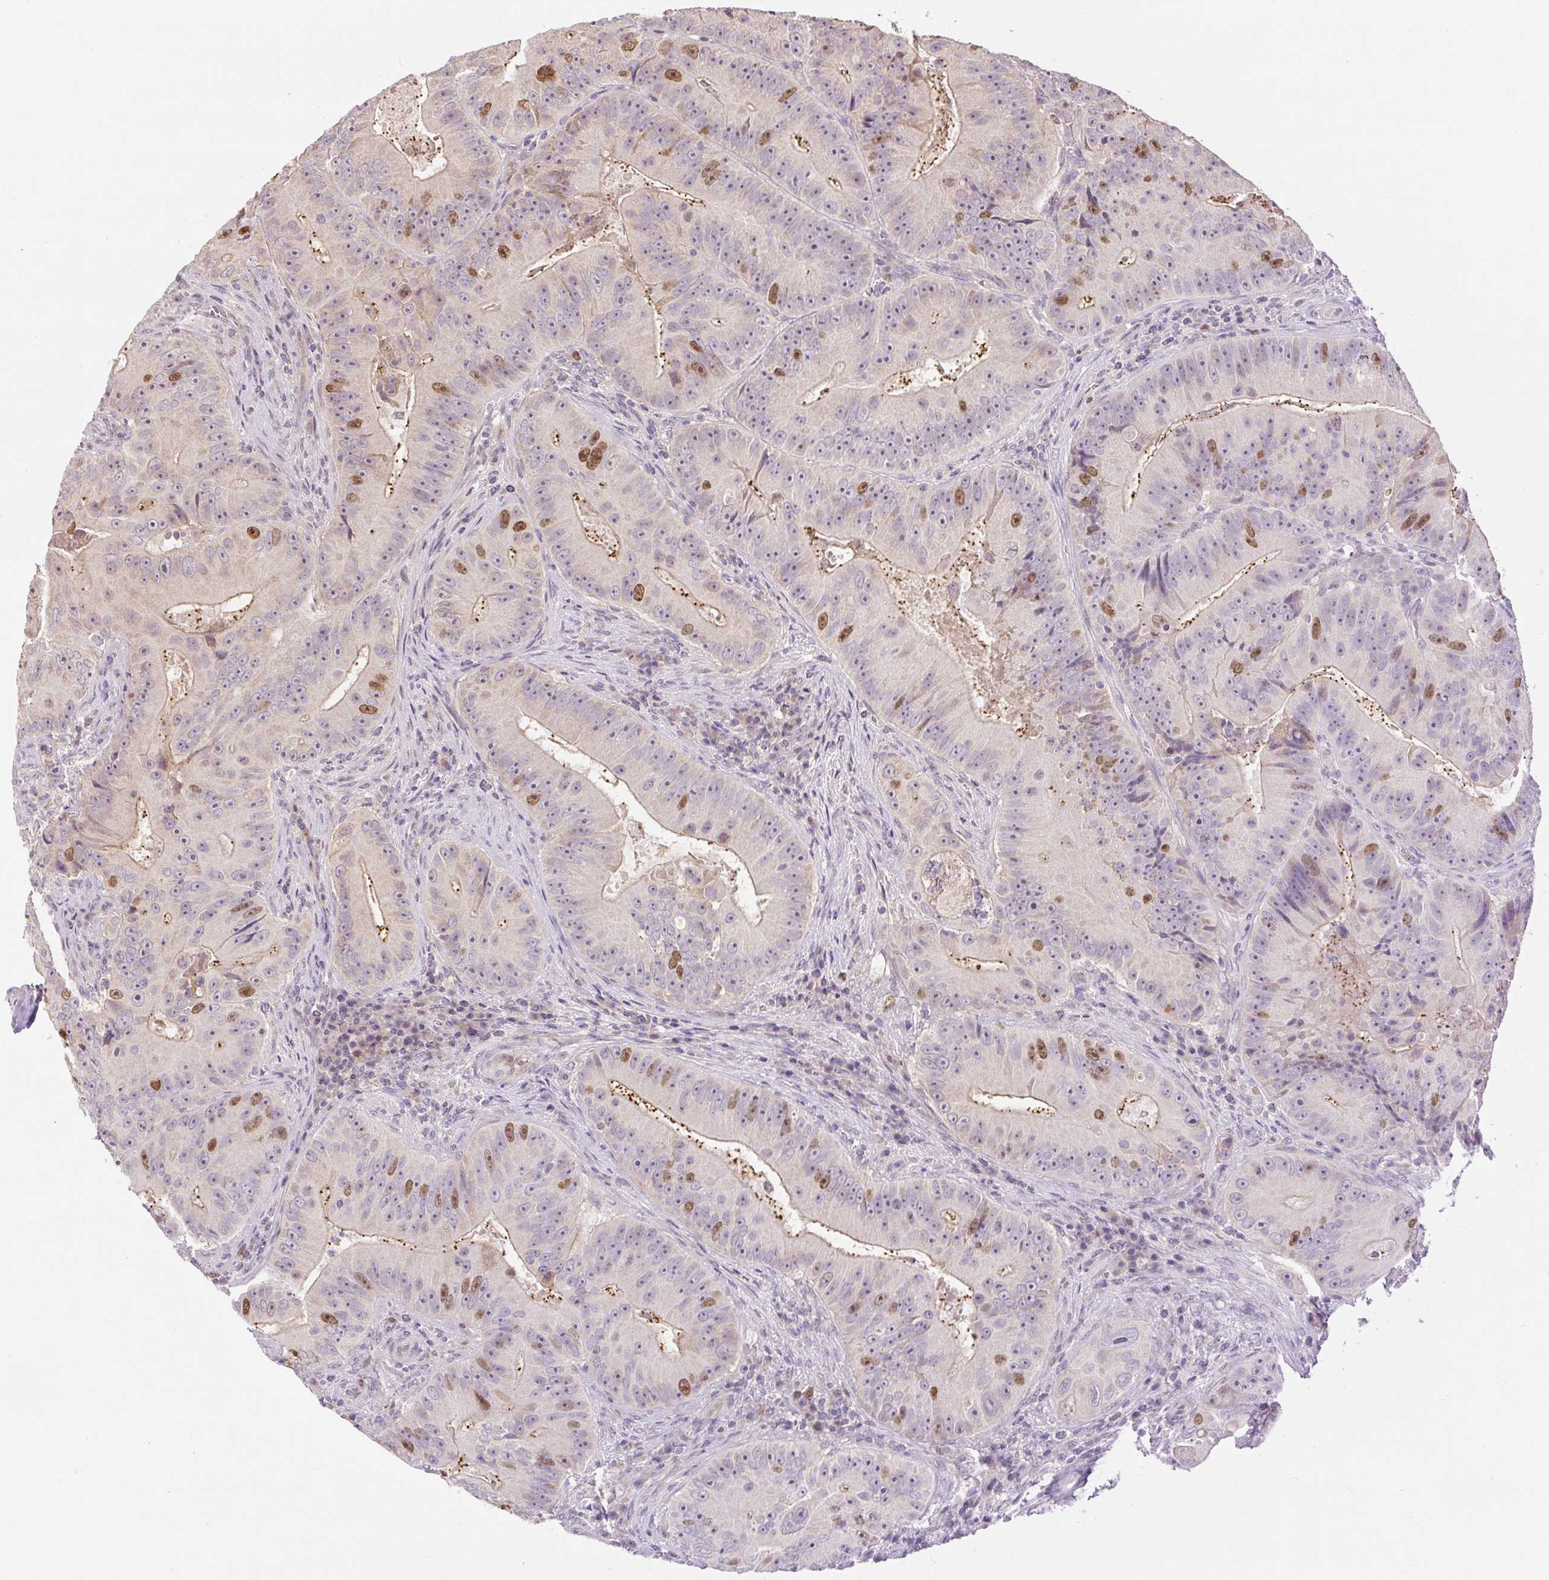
{"staining": {"intensity": "moderate", "quantity": "25%-75%", "location": "nuclear"}, "tissue": "colorectal cancer", "cell_type": "Tumor cells", "image_type": "cancer", "snomed": [{"axis": "morphology", "description": "Adenocarcinoma, NOS"}, {"axis": "topography", "description": "Colon"}], "caption": "Immunohistochemical staining of human colorectal cancer demonstrates moderate nuclear protein staining in approximately 25%-75% of tumor cells.", "gene": "RACGAP1", "patient": {"sex": "female", "age": 86}}